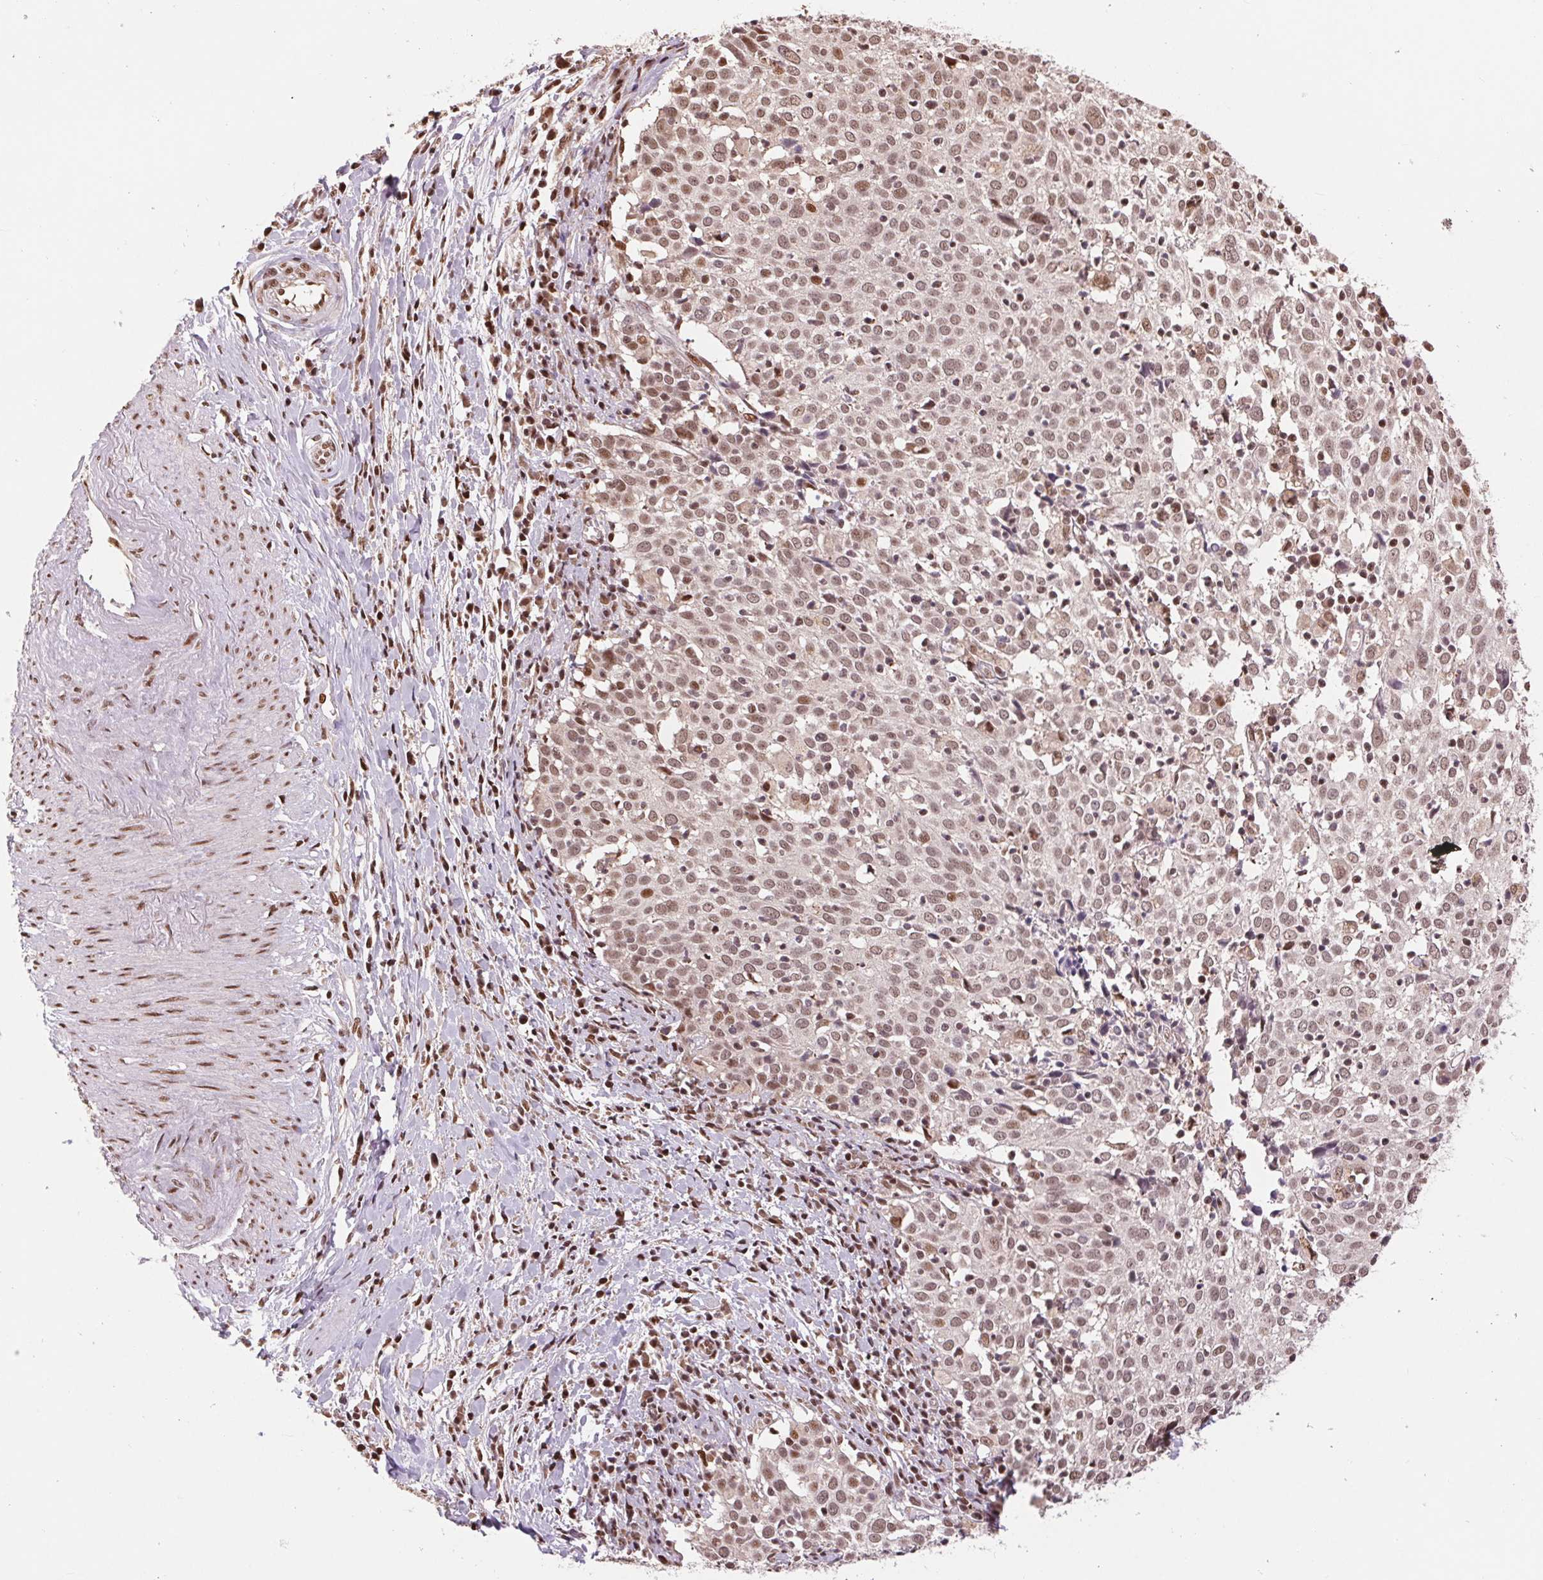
{"staining": {"intensity": "moderate", "quantity": ">75%", "location": "nuclear"}, "tissue": "cervical cancer", "cell_type": "Tumor cells", "image_type": "cancer", "snomed": [{"axis": "morphology", "description": "Squamous cell carcinoma, NOS"}, {"axis": "topography", "description": "Cervix"}], "caption": "Immunohistochemical staining of human squamous cell carcinoma (cervical) displays medium levels of moderate nuclear protein staining in about >75% of tumor cells. The protein is stained brown, and the nuclei are stained in blue (DAB IHC with brightfield microscopy, high magnification).", "gene": "RAD23A", "patient": {"sex": "female", "age": 39}}